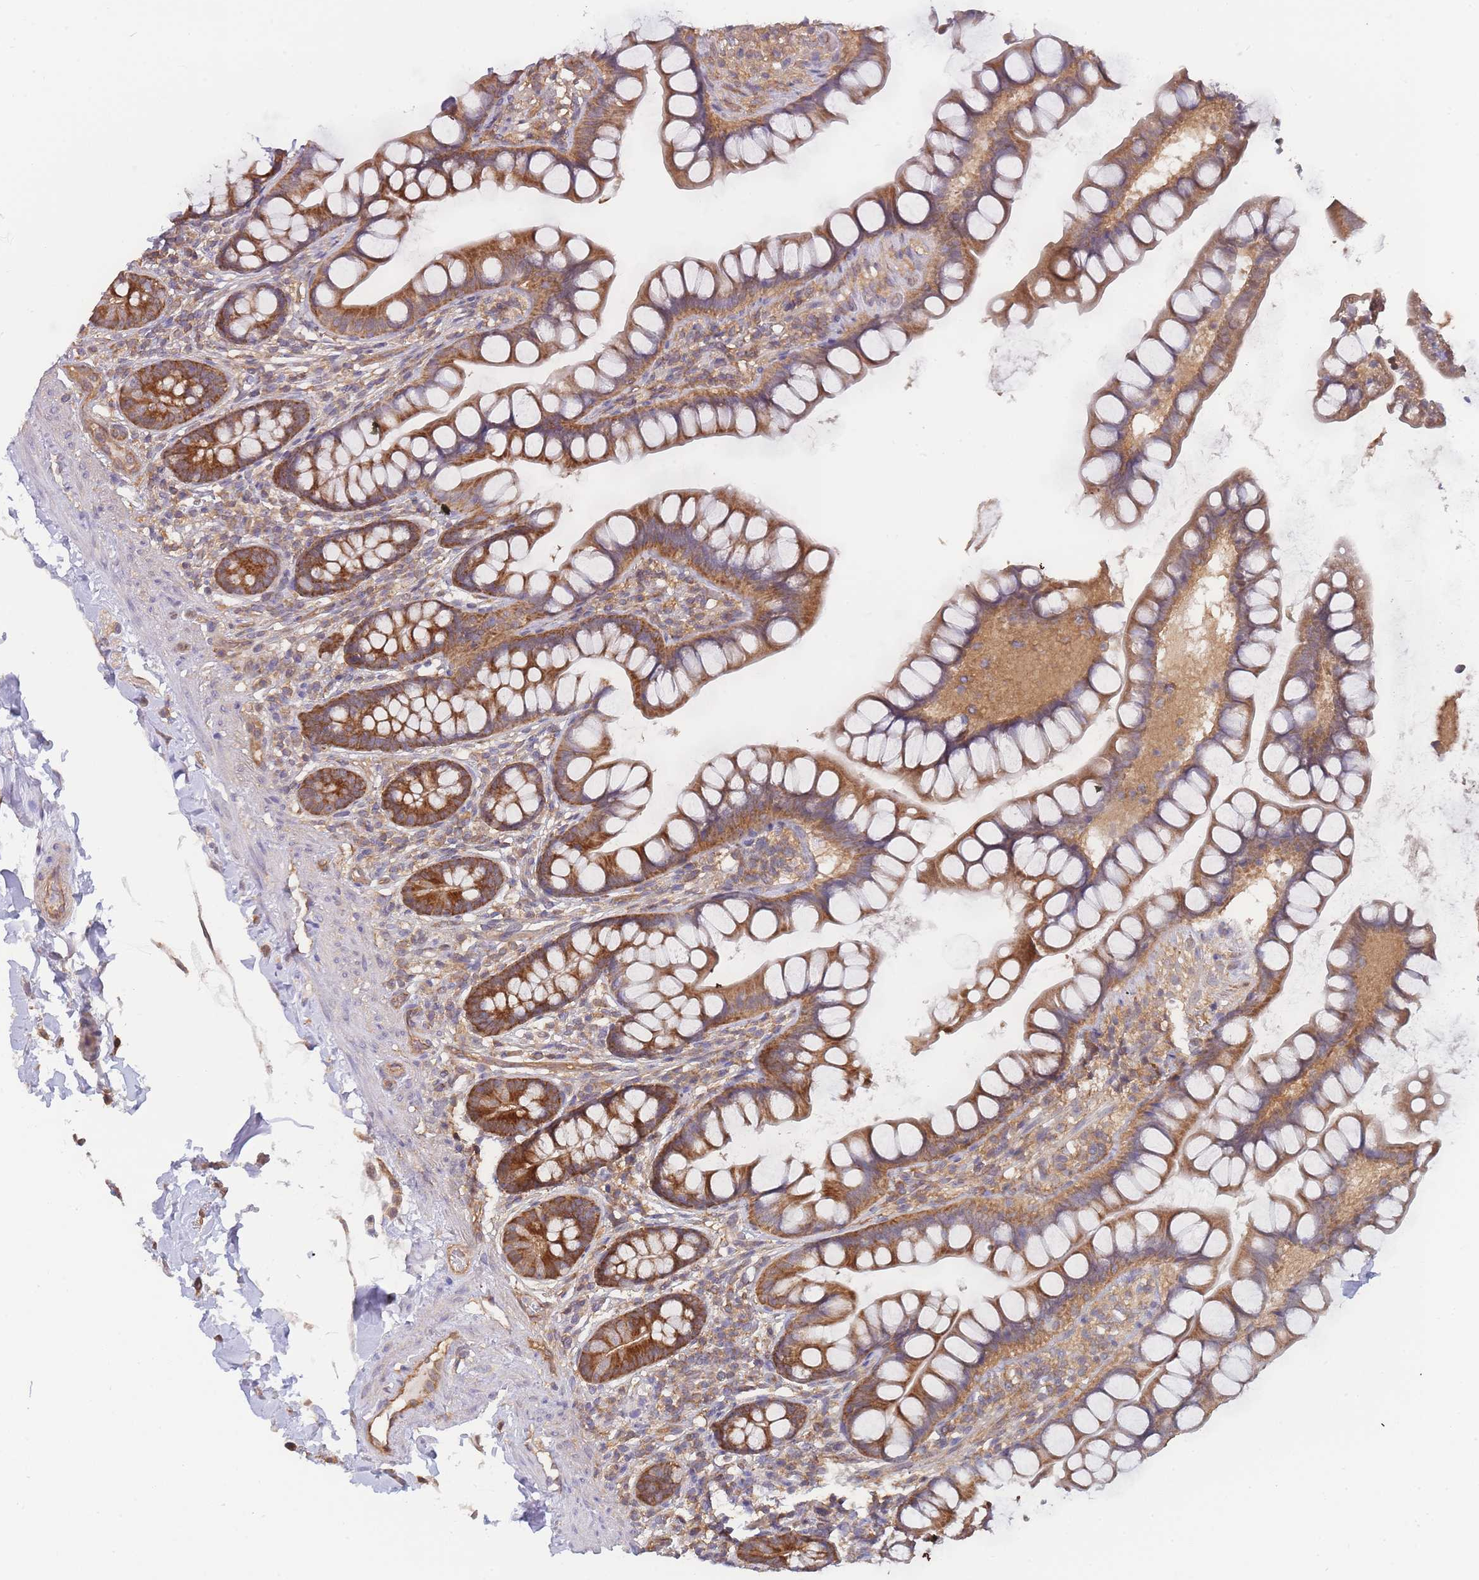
{"staining": {"intensity": "strong", "quantity": ">75%", "location": "cytoplasmic/membranous"}, "tissue": "small intestine", "cell_type": "Glandular cells", "image_type": "normal", "snomed": [{"axis": "morphology", "description": "Normal tissue, NOS"}, {"axis": "topography", "description": "Small intestine"}], "caption": "Immunohistochemistry (IHC) staining of unremarkable small intestine, which shows high levels of strong cytoplasmic/membranous positivity in approximately >75% of glandular cells indicating strong cytoplasmic/membranous protein staining. The staining was performed using DAB (3,3'-diaminobenzidine) (brown) for protein detection and nuclei were counterstained in hematoxylin (blue).", "gene": "MRPS18B", "patient": {"sex": "male", "age": 70}}